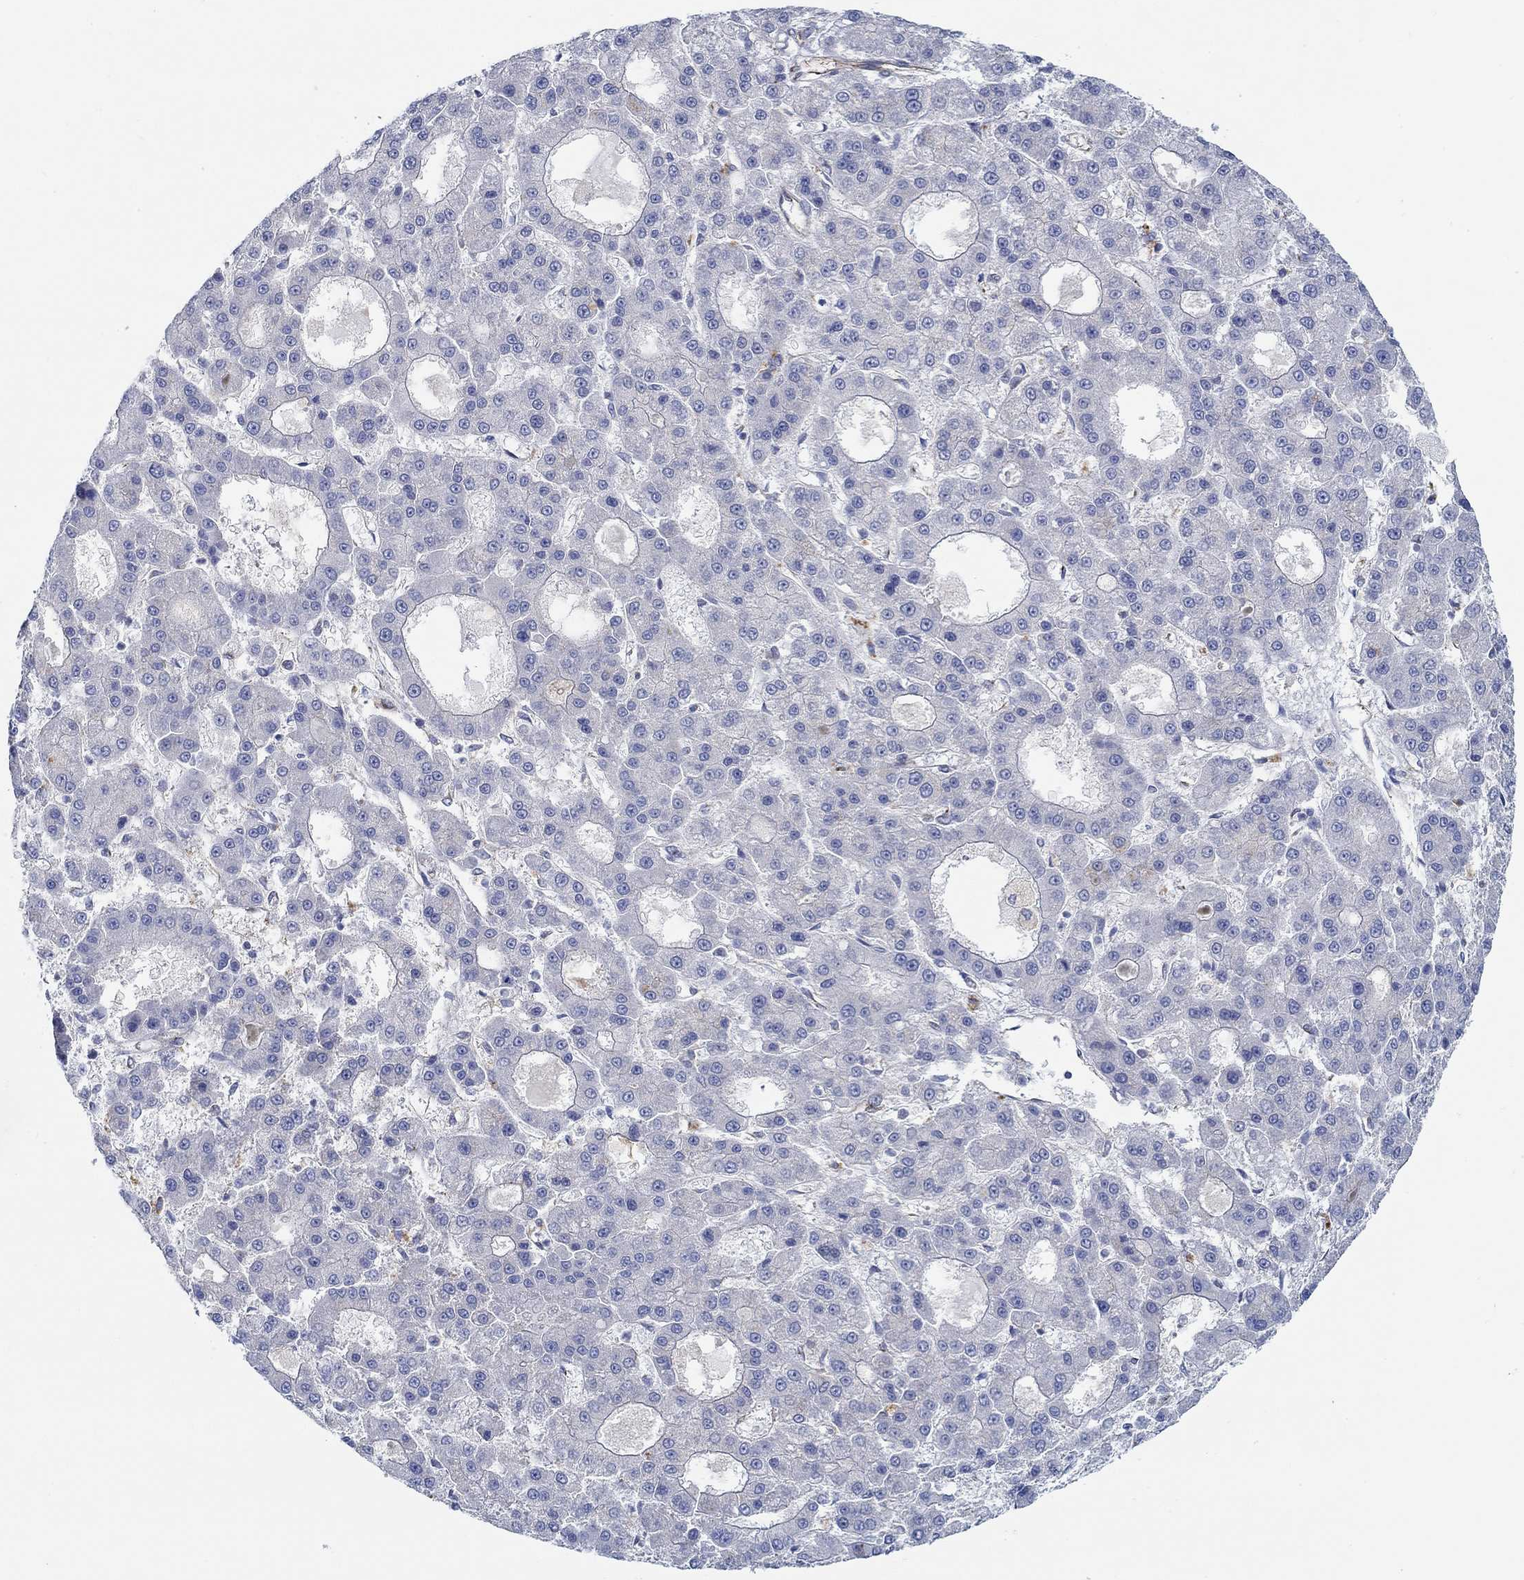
{"staining": {"intensity": "negative", "quantity": "none", "location": "none"}, "tissue": "liver cancer", "cell_type": "Tumor cells", "image_type": "cancer", "snomed": [{"axis": "morphology", "description": "Carcinoma, Hepatocellular, NOS"}, {"axis": "topography", "description": "Liver"}], "caption": "A high-resolution photomicrograph shows IHC staining of liver cancer (hepatocellular carcinoma), which exhibits no significant positivity in tumor cells.", "gene": "SPAG9", "patient": {"sex": "male", "age": 70}}